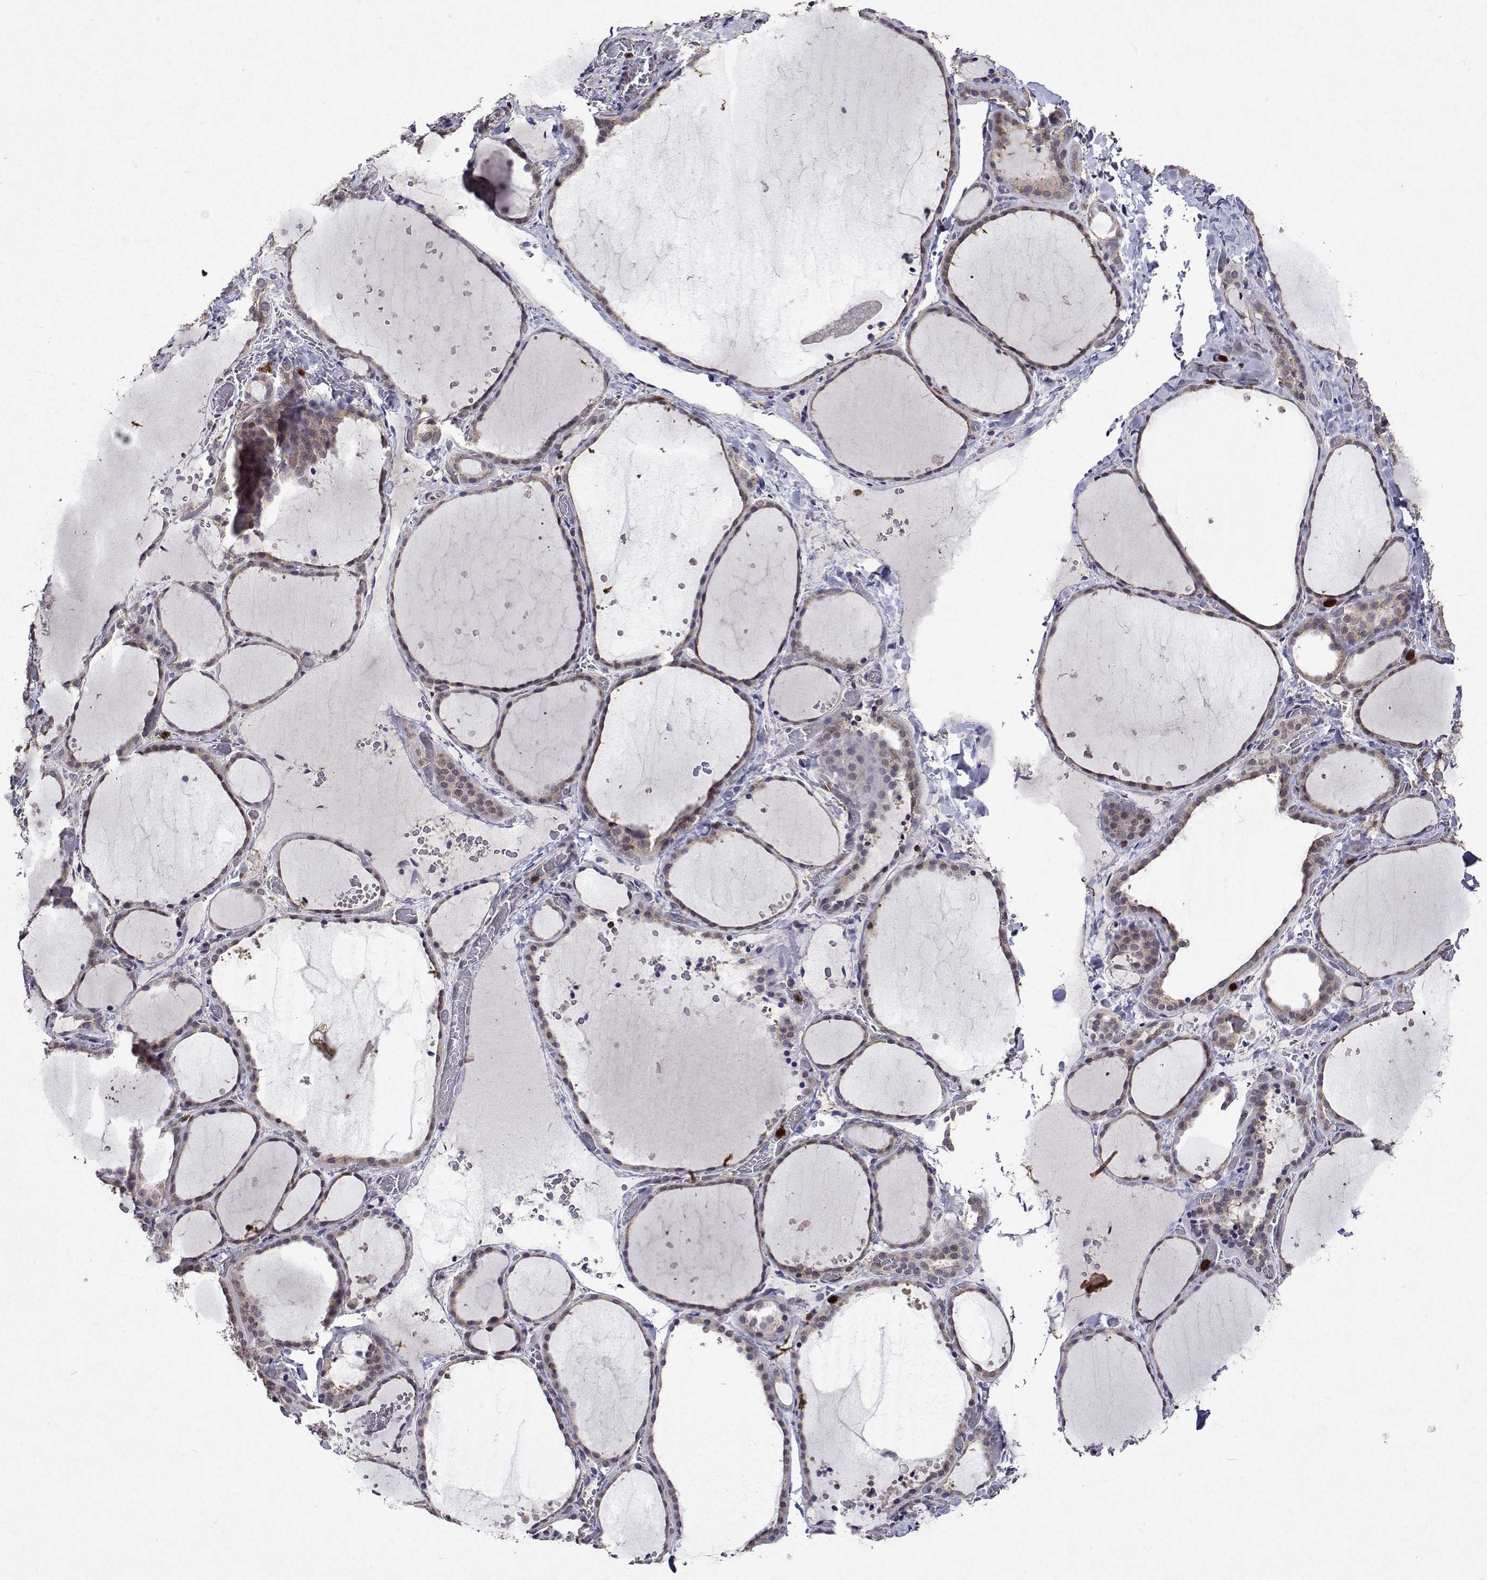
{"staining": {"intensity": "negative", "quantity": "none", "location": "none"}, "tissue": "thyroid gland", "cell_type": "Glandular cells", "image_type": "normal", "snomed": [{"axis": "morphology", "description": "Normal tissue, NOS"}, {"axis": "topography", "description": "Thyroid gland"}], "caption": "A histopathology image of human thyroid gland is negative for staining in glandular cells. Brightfield microscopy of immunohistochemistry stained with DAB (brown) and hematoxylin (blue), captured at high magnification.", "gene": "APAF1", "patient": {"sex": "female", "age": 36}}